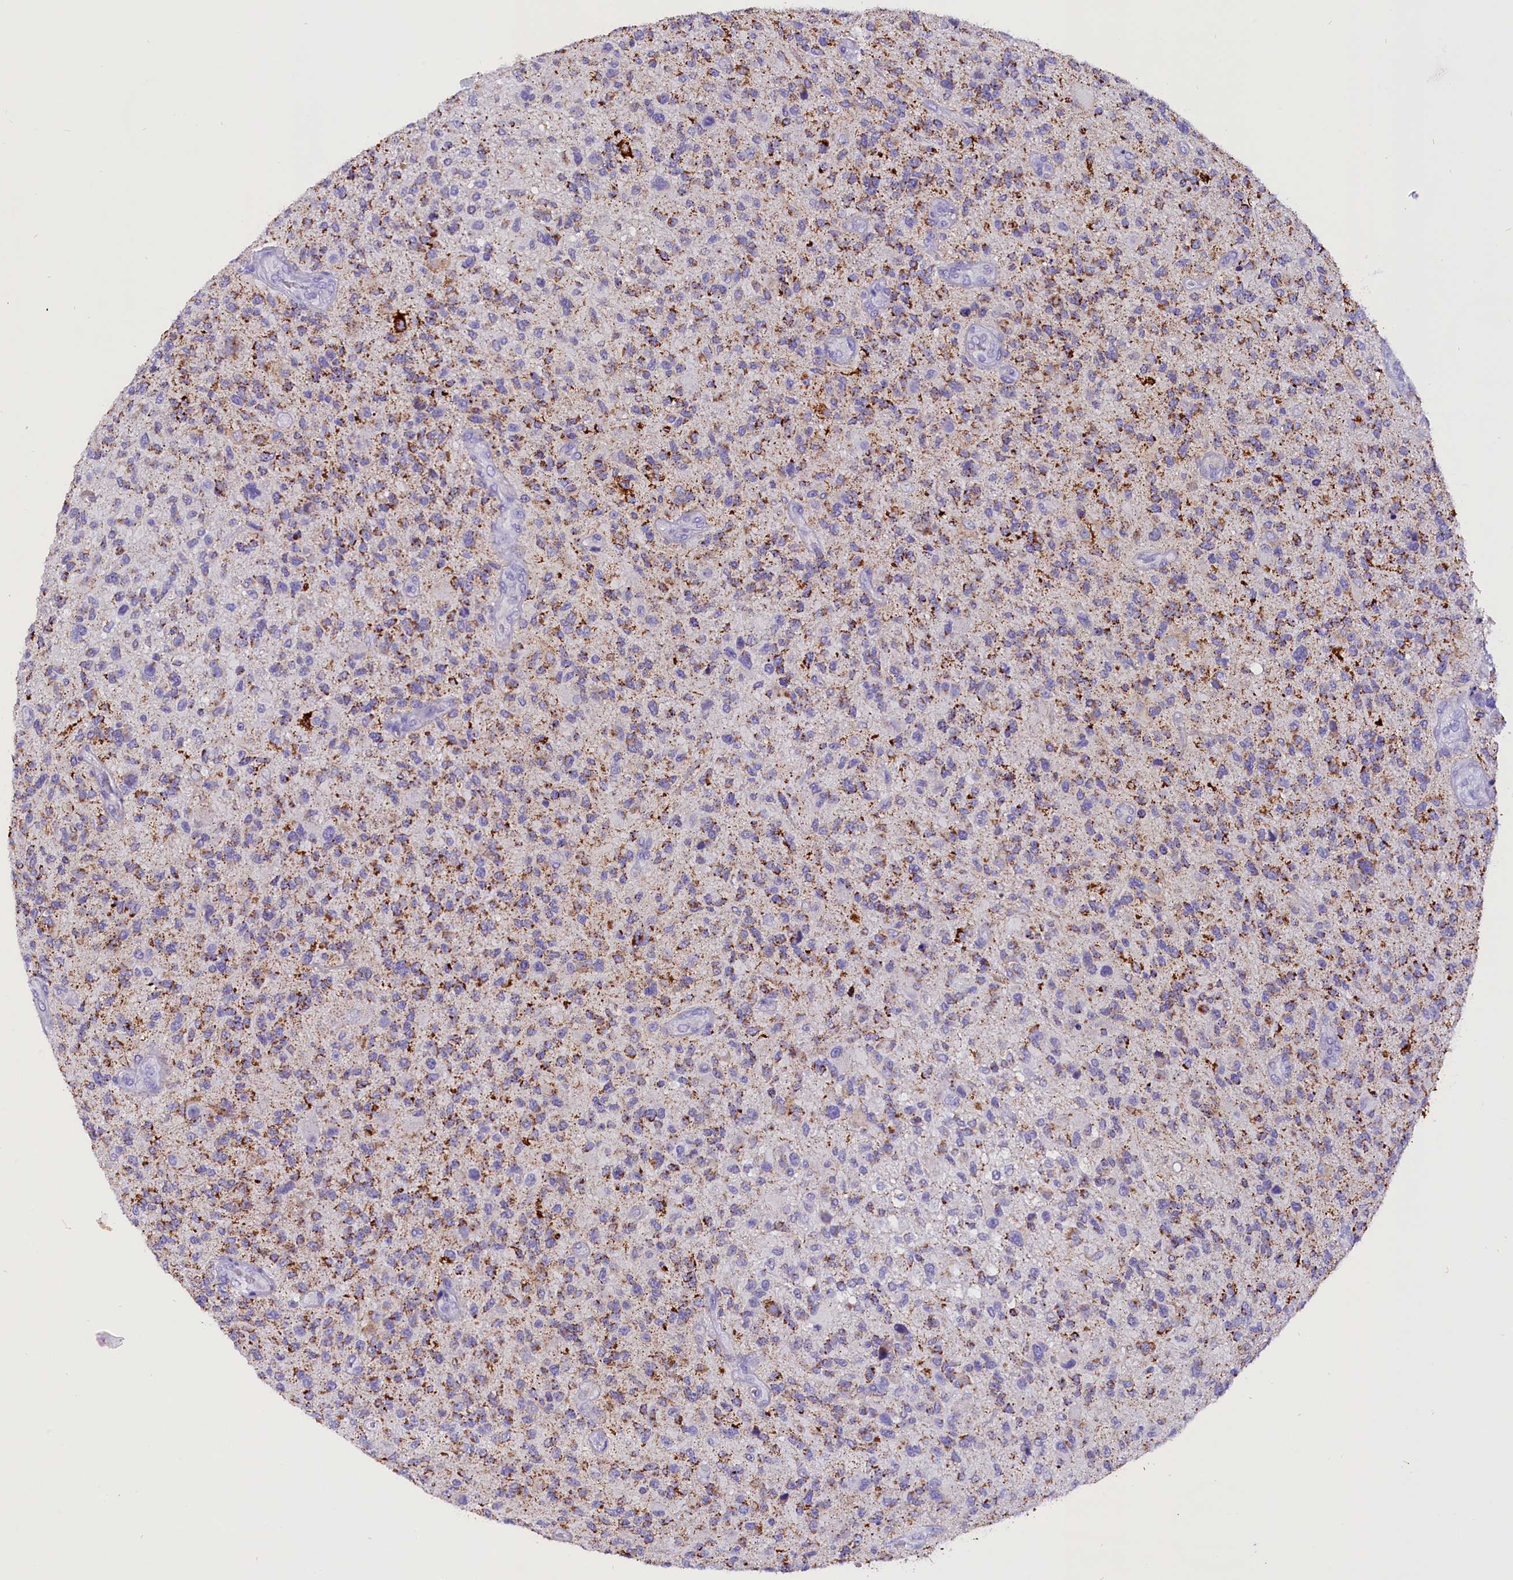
{"staining": {"intensity": "moderate", "quantity": ">75%", "location": "cytoplasmic/membranous"}, "tissue": "glioma", "cell_type": "Tumor cells", "image_type": "cancer", "snomed": [{"axis": "morphology", "description": "Glioma, malignant, High grade"}, {"axis": "topography", "description": "Brain"}], "caption": "Glioma stained with DAB (3,3'-diaminobenzidine) IHC demonstrates medium levels of moderate cytoplasmic/membranous staining in about >75% of tumor cells.", "gene": "ABAT", "patient": {"sex": "male", "age": 47}}